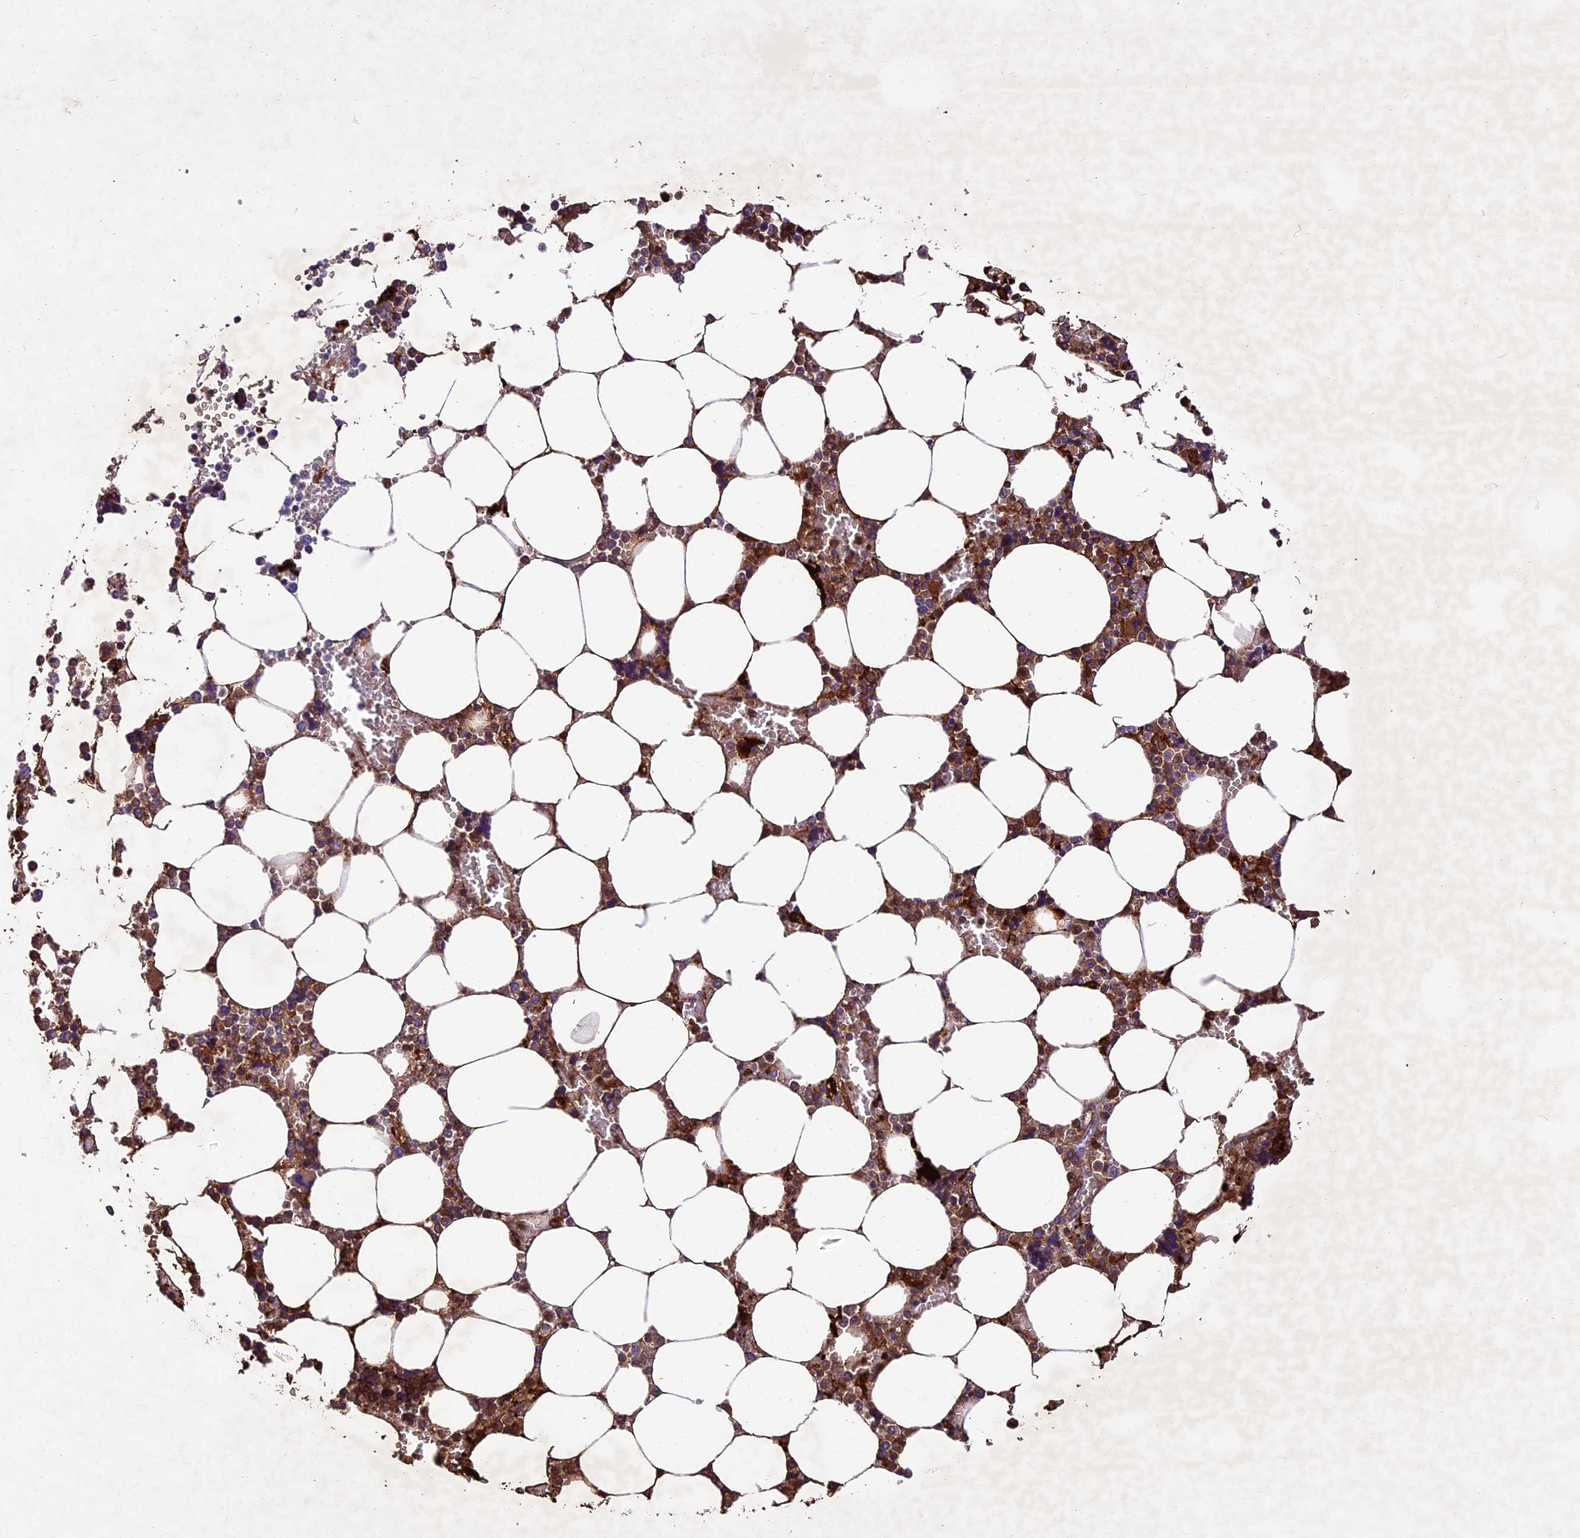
{"staining": {"intensity": "moderate", "quantity": "25%-75%", "location": "cytoplasmic/membranous"}, "tissue": "bone marrow", "cell_type": "Hematopoietic cells", "image_type": "normal", "snomed": [{"axis": "morphology", "description": "Normal tissue, NOS"}, {"axis": "topography", "description": "Bone marrow"}], "caption": "A brown stain labels moderate cytoplasmic/membranous positivity of a protein in hematopoietic cells of benign bone marrow. The staining is performed using DAB (3,3'-diaminobenzidine) brown chromogen to label protein expression. The nuclei are counter-stained blue using hematoxylin.", "gene": "CILP2", "patient": {"sex": "male", "age": 64}}